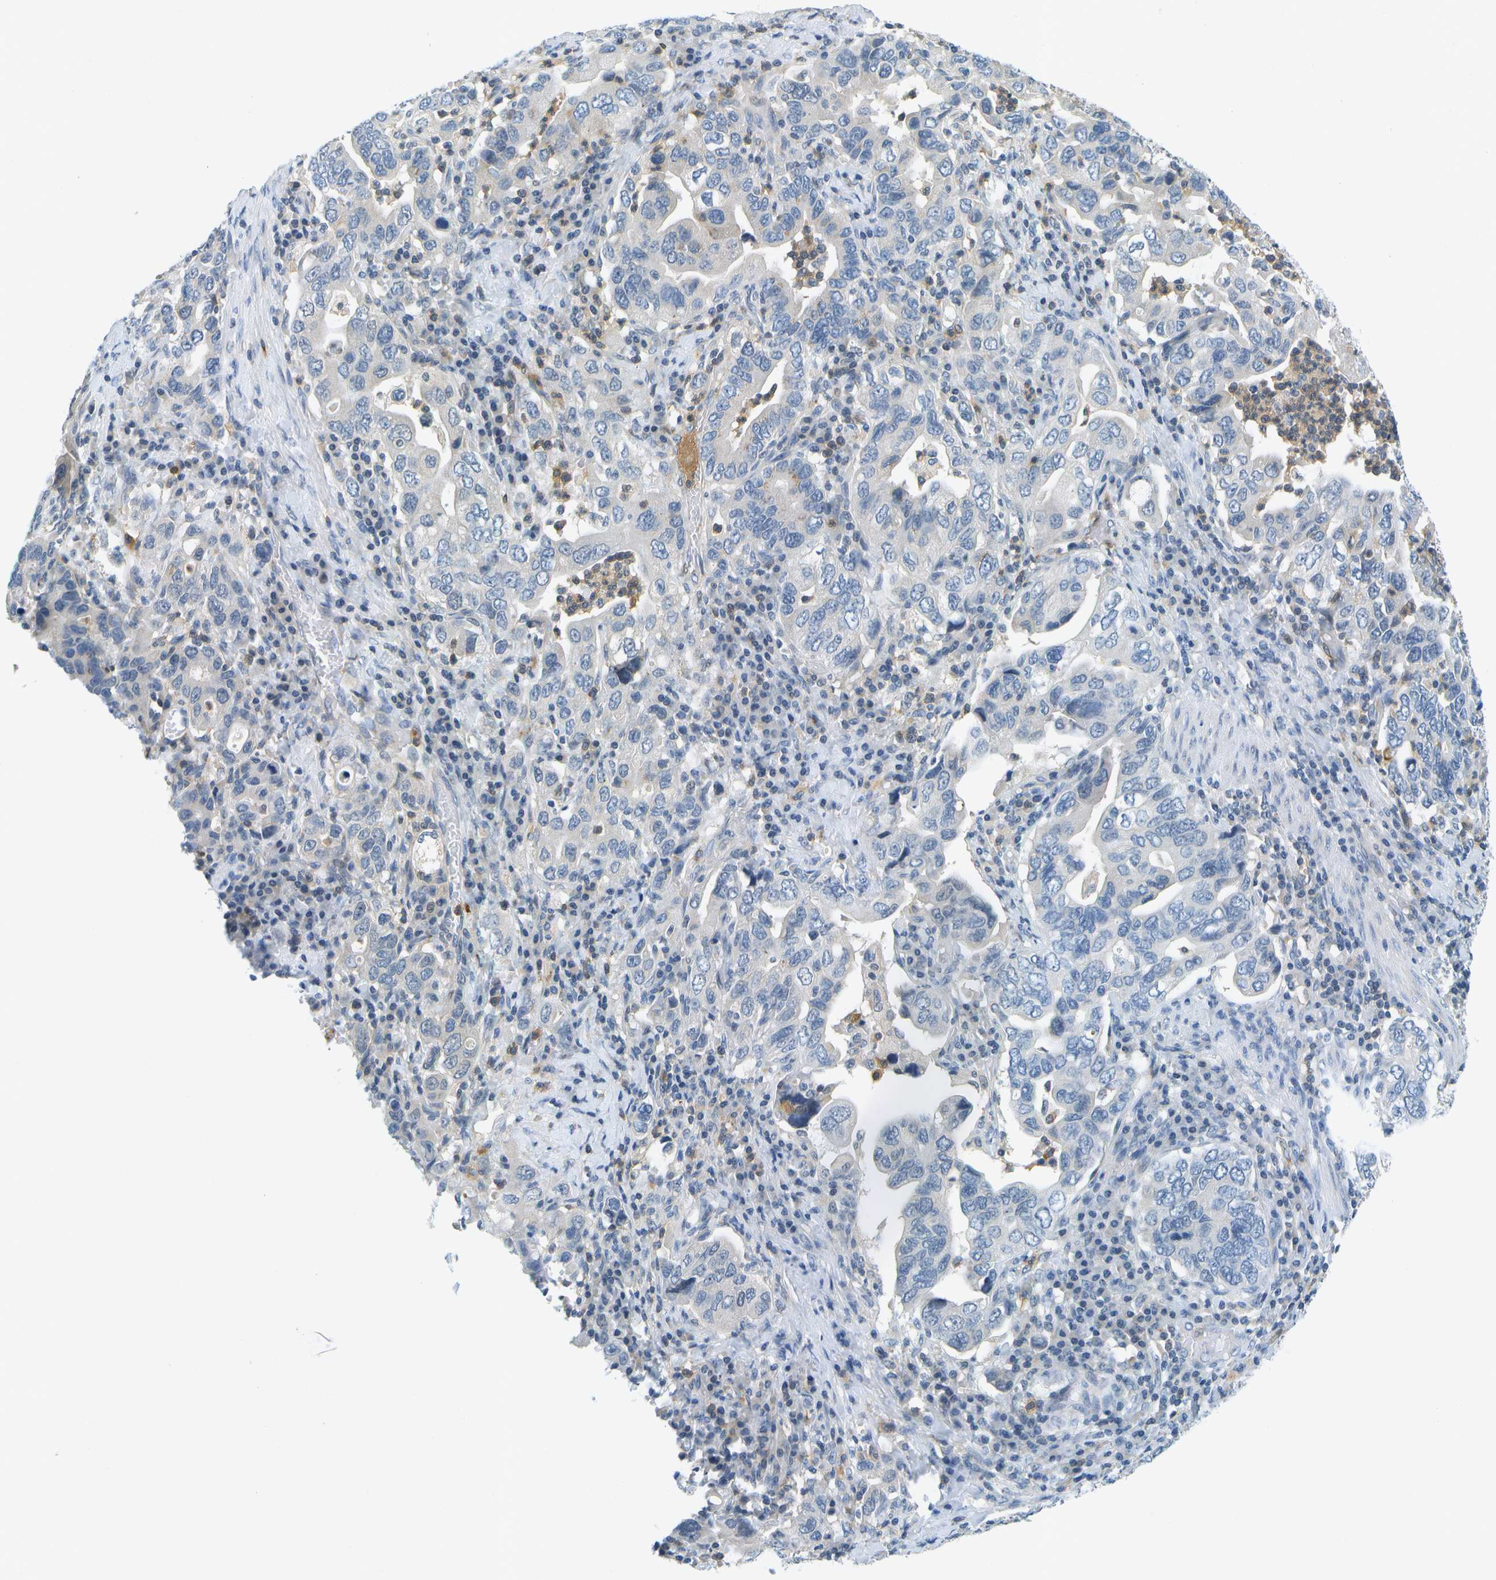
{"staining": {"intensity": "negative", "quantity": "none", "location": "none"}, "tissue": "stomach cancer", "cell_type": "Tumor cells", "image_type": "cancer", "snomed": [{"axis": "morphology", "description": "Adenocarcinoma, NOS"}, {"axis": "topography", "description": "Stomach, upper"}], "caption": "High power microscopy photomicrograph of an IHC photomicrograph of stomach cancer, revealing no significant positivity in tumor cells. (DAB IHC visualized using brightfield microscopy, high magnification).", "gene": "RASGRP2", "patient": {"sex": "male", "age": 62}}